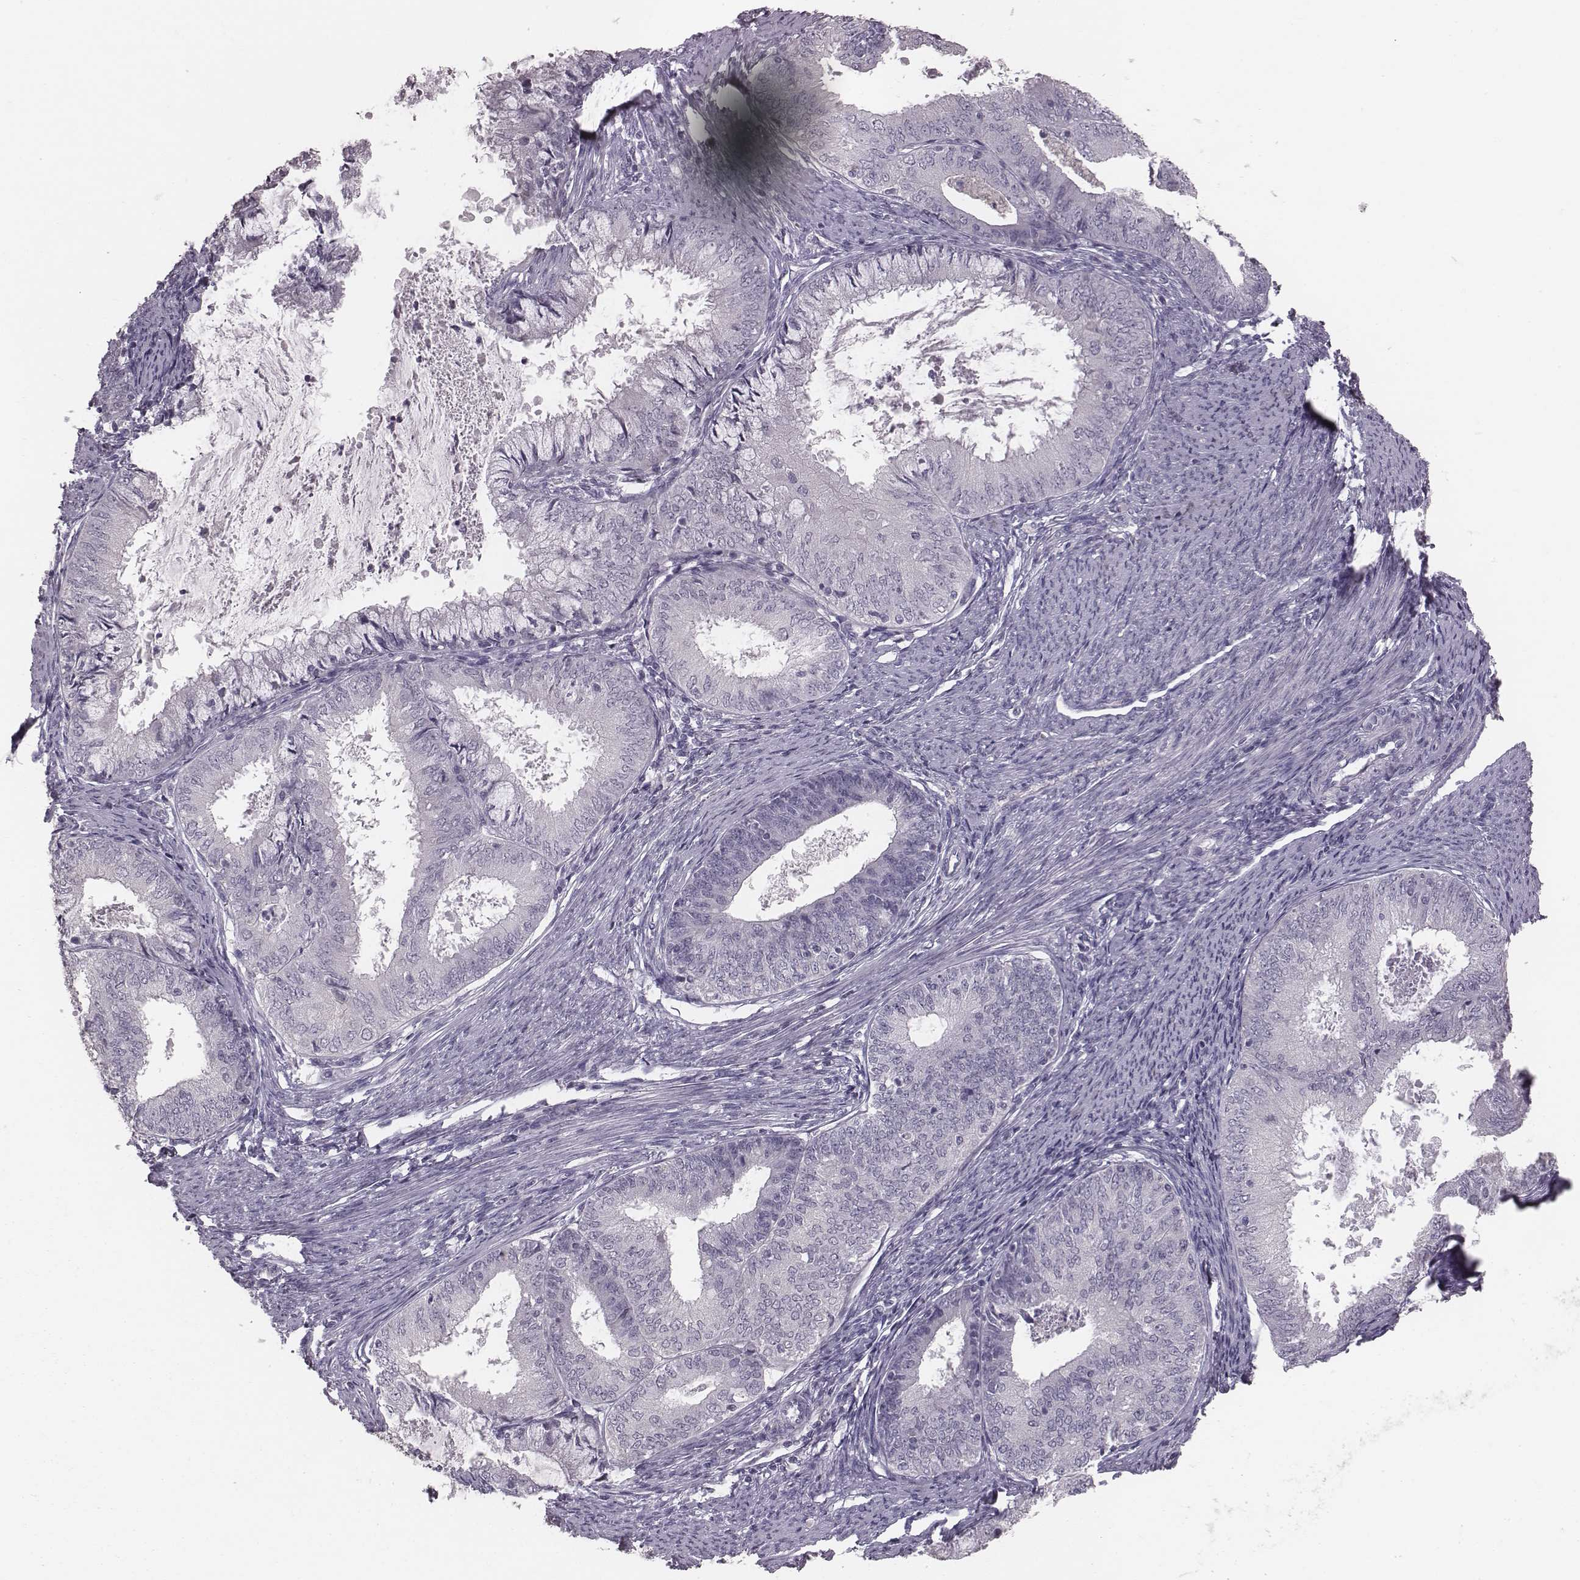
{"staining": {"intensity": "negative", "quantity": "none", "location": "none"}, "tissue": "endometrial cancer", "cell_type": "Tumor cells", "image_type": "cancer", "snomed": [{"axis": "morphology", "description": "Adenocarcinoma, NOS"}, {"axis": "topography", "description": "Endometrium"}], "caption": "High magnification brightfield microscopy of endometrial adenocarcinoma stained with DAB (3,3'-diaminobenzidine) (brown) and counterstained with hematoxylin (blue): tumor cells show no significant expression.", "gene": "CFTR", "patient": {"sex": "female", "age": 57}}